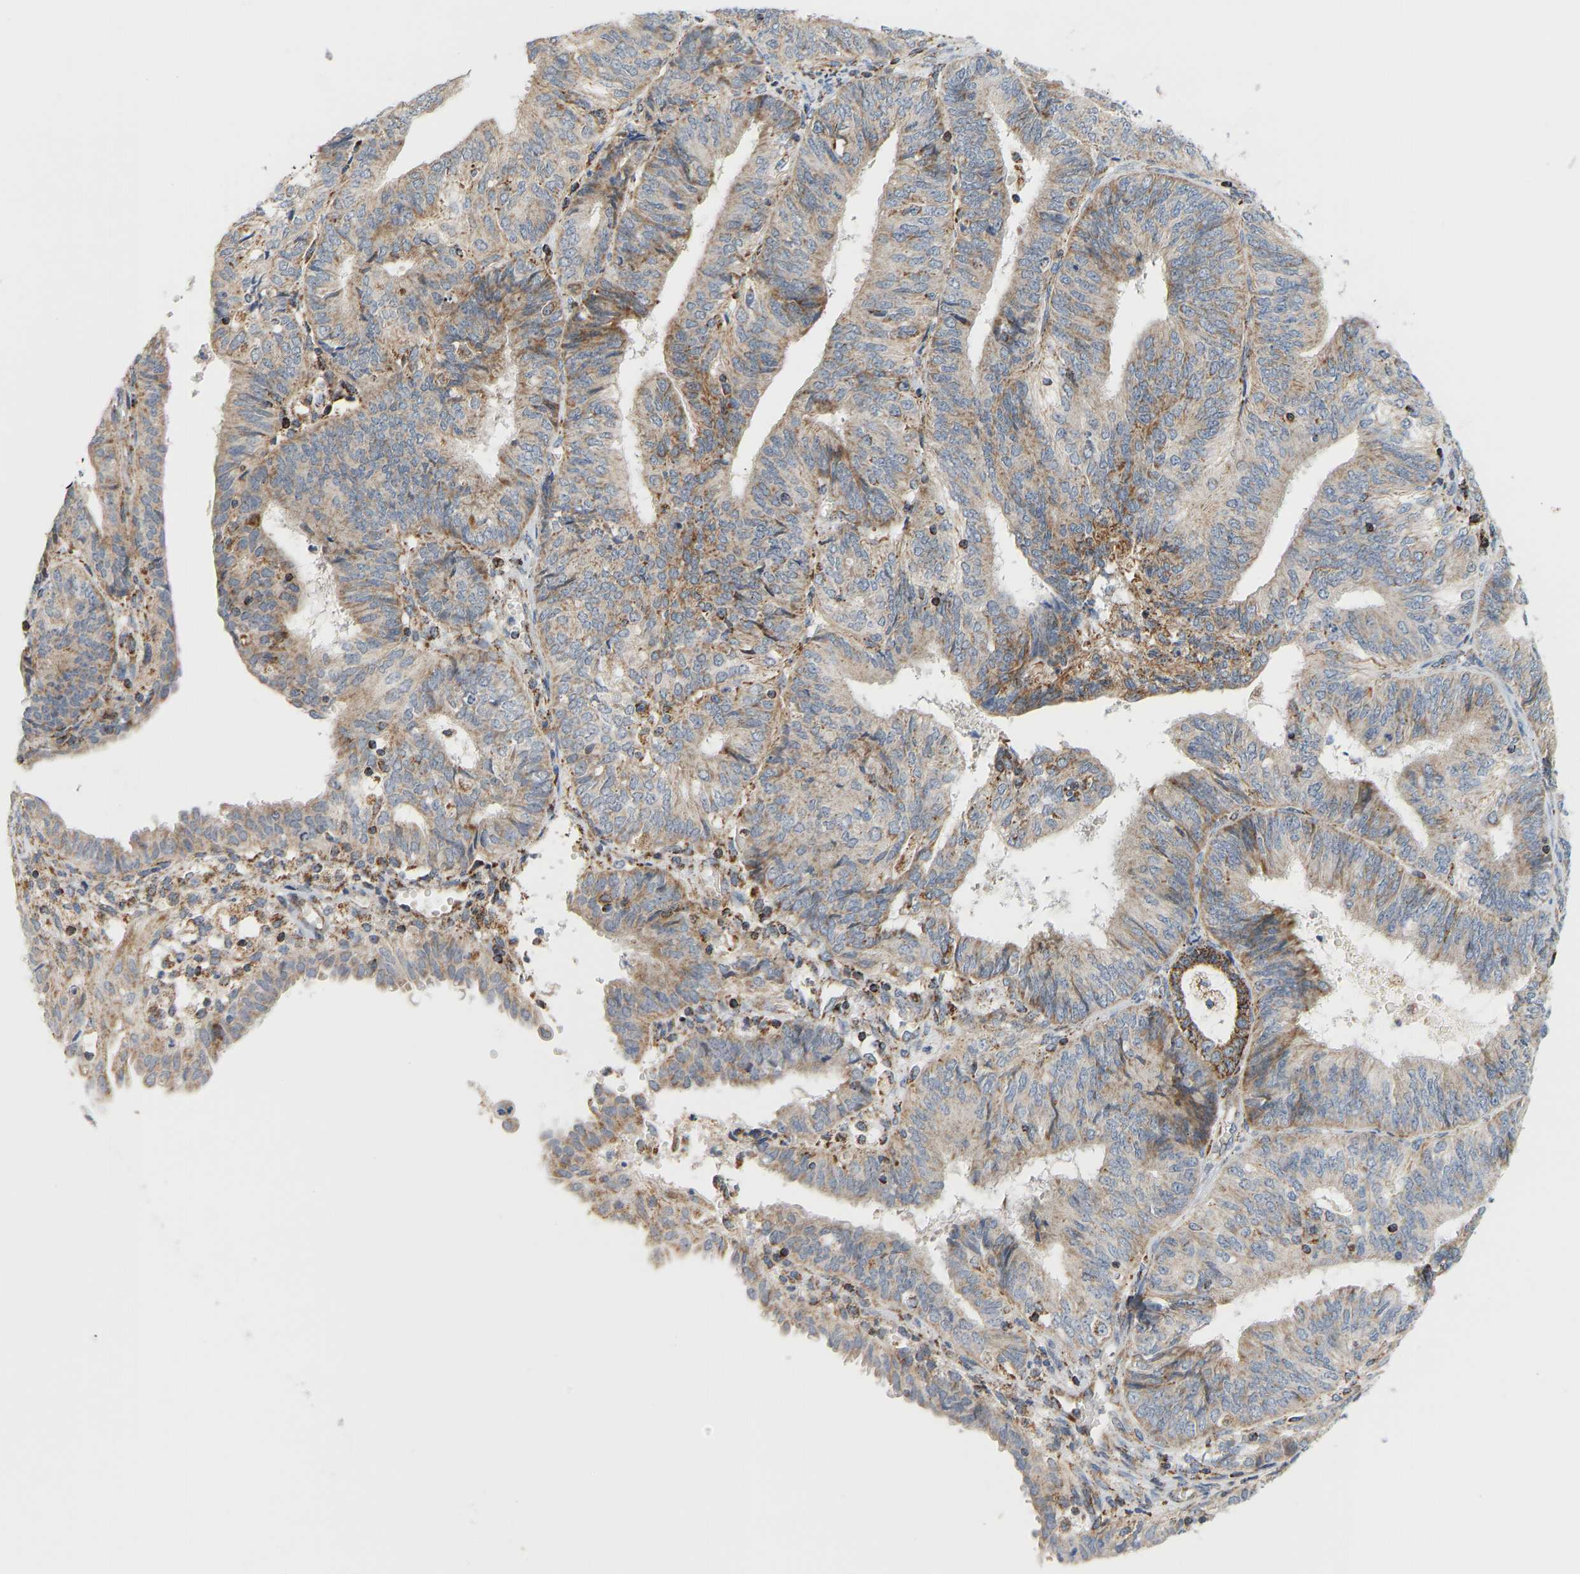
{"staining": {"intensity": "moderate", "quantity": ">75%", "location": "cytoplasmic/membranous"}, "tissue": "endometrial cancer", "cell_type": "Tumor cells", "image_type": "cancer", "snomed": [{"axis": "morphology", "description": "Adenocarcinoma, NOS"}, {"axis": "topography", "description": "Endometrium"}], "caption": "Endometrial adenocarcinoma stained with IHC reveals moderate cytoplasmic/membranous positivity in about >75% of tumor cells. The staining is performed using DAB brown chromogen to label protein expression. The nuclei are counter-stained blue using hematoxylin.", "gene": "GPSM2", "patient": {"sex": "female", "age": 58}}